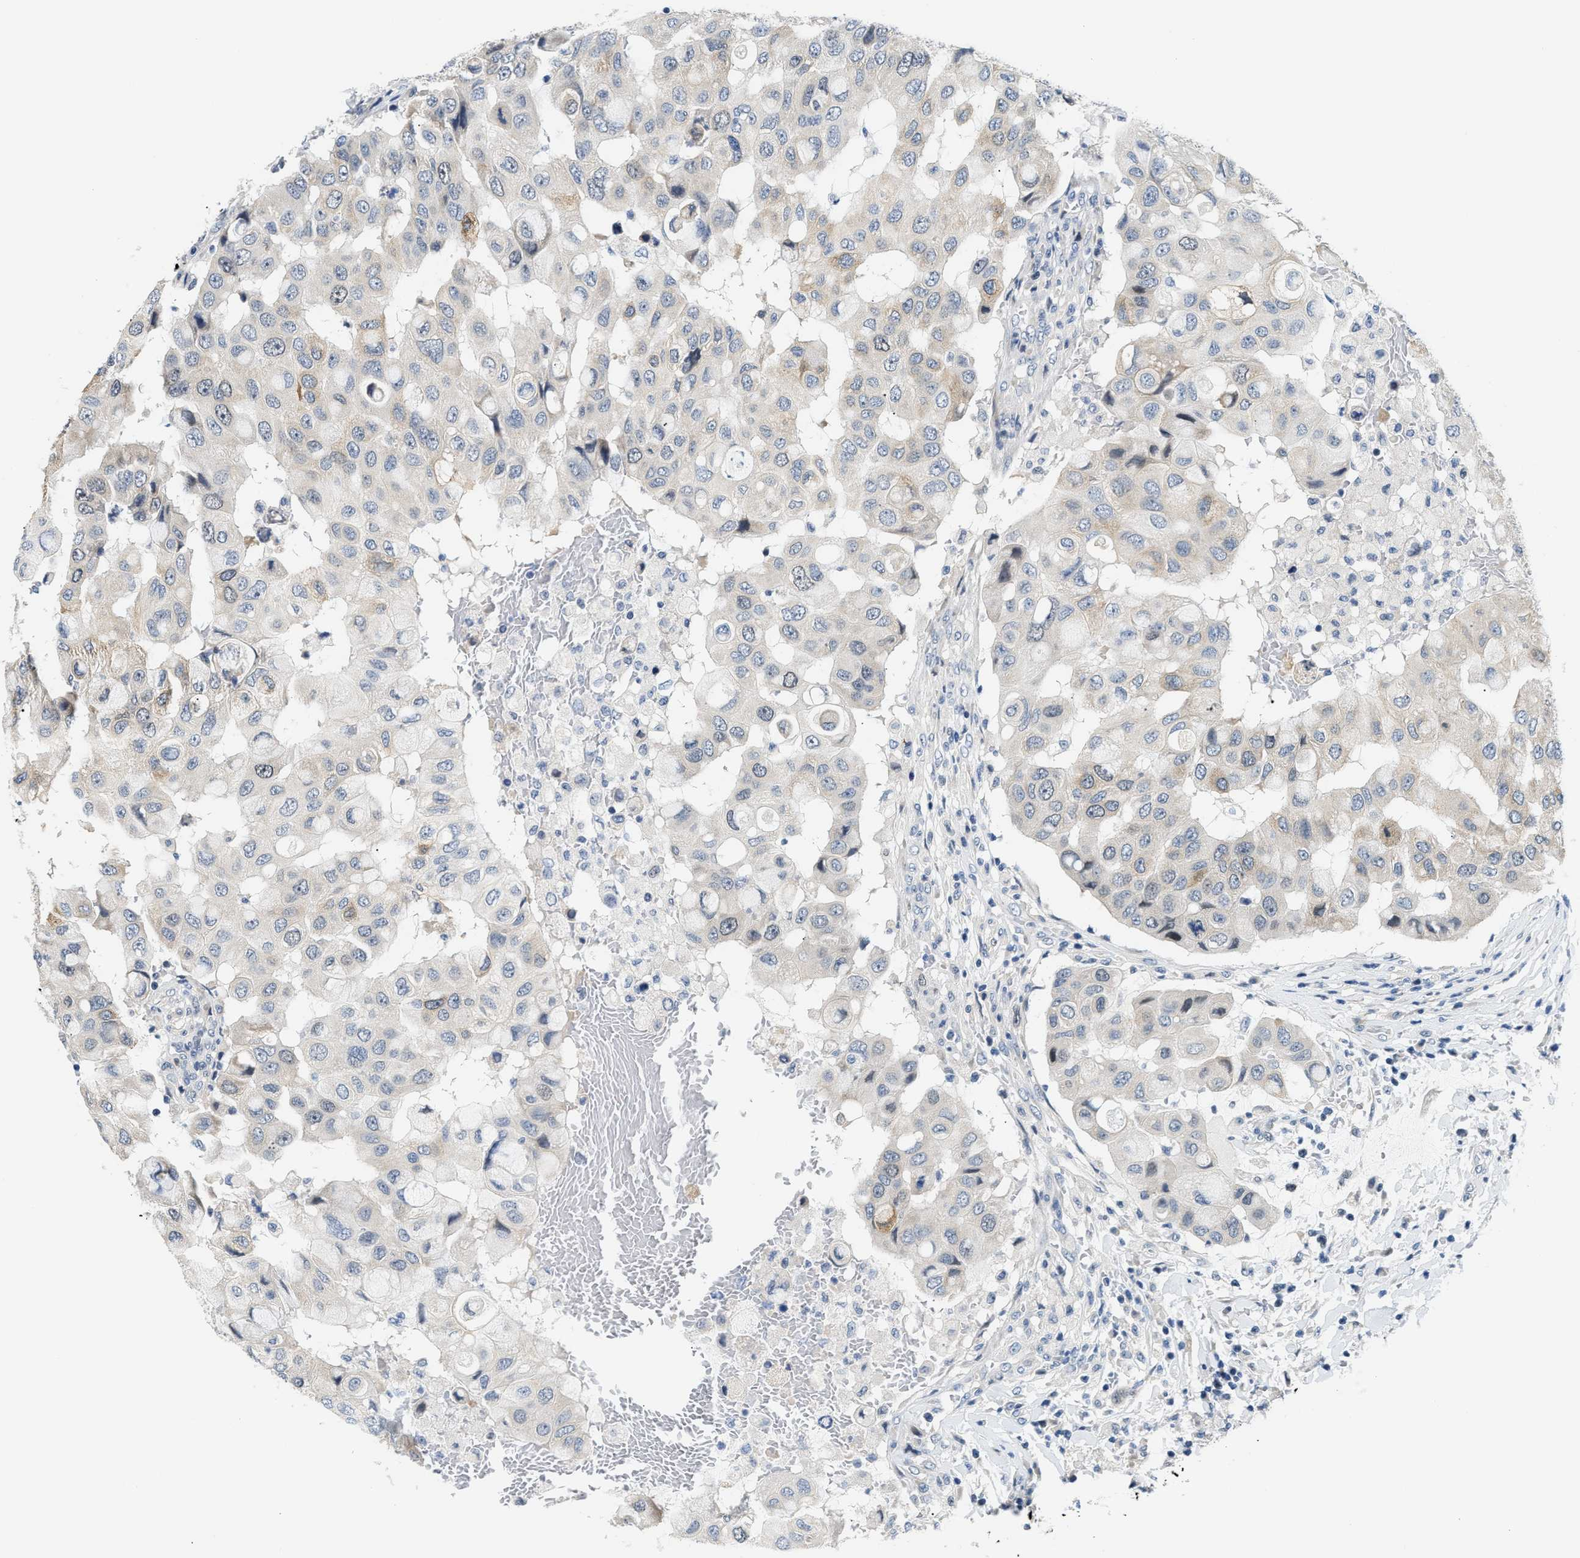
{"staining": {"intensity": "negative", "quantity": "none", "location": "none"}, "tissue": "breast cancer", "cell_type": "Tumor cells", "image_type": "cancer", "snomed": [{"axis": "morphology", "description": "Duct carcinoma"}, {"axis": "topography", "description": "Breast"}], "caption": "Immunohistochemistry (IHC) of breast cancer (invasive ductal carcinoma) displays no staining in tumor cells.", "gene": "CLGN", "patient": {"sex": "female", "age": 27}}